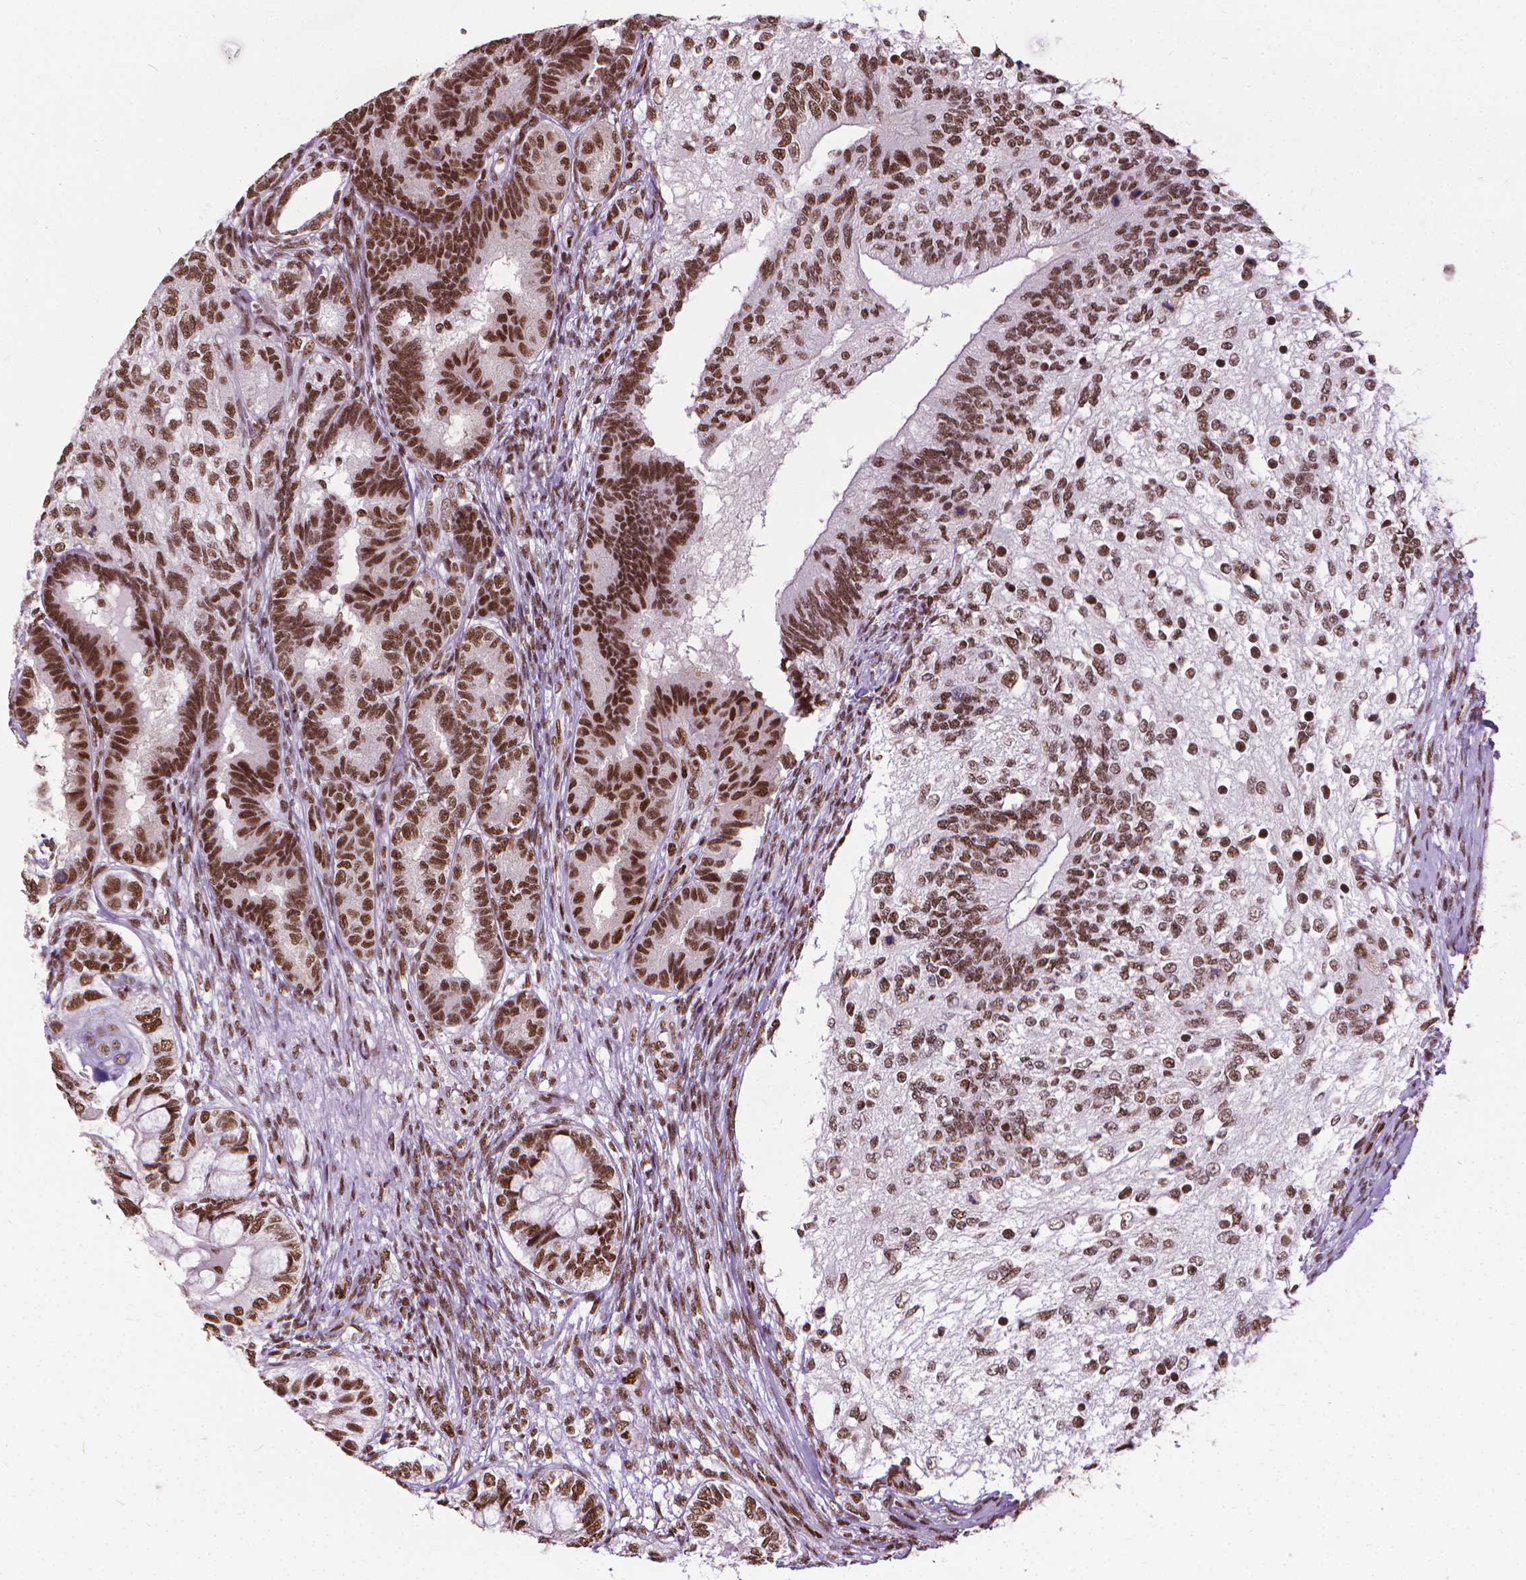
{"staining": {"intensity": "moderate", "quantity": ">75%", "location": "nuclear"}, "tissue": "testis cancer", "cell_type": "Tumor cells", "image_type": "cancer", "snomed": [{"axis": "morphology", "description": "Seminoma, NOS"}, {"axis": "morphology", "description": "Carcinoma, Embryonal, NOS"}, {"axis": "topography", "description": "Testis"}], "caption": "Immunohistochemistry staining of testis seminoma, which shows medium levels of moderate nuclear positivity in about >75% of tumor cells indicating moderate nuclear protein positivity. The staining was performed using DAB (3,3'-diaminobenzidine) (brown) for protein detection and nuclei were counterstained in hematoxylin (blue).", "gene": "AKAP8", "patient": {"sex": "male", "age": 41}}